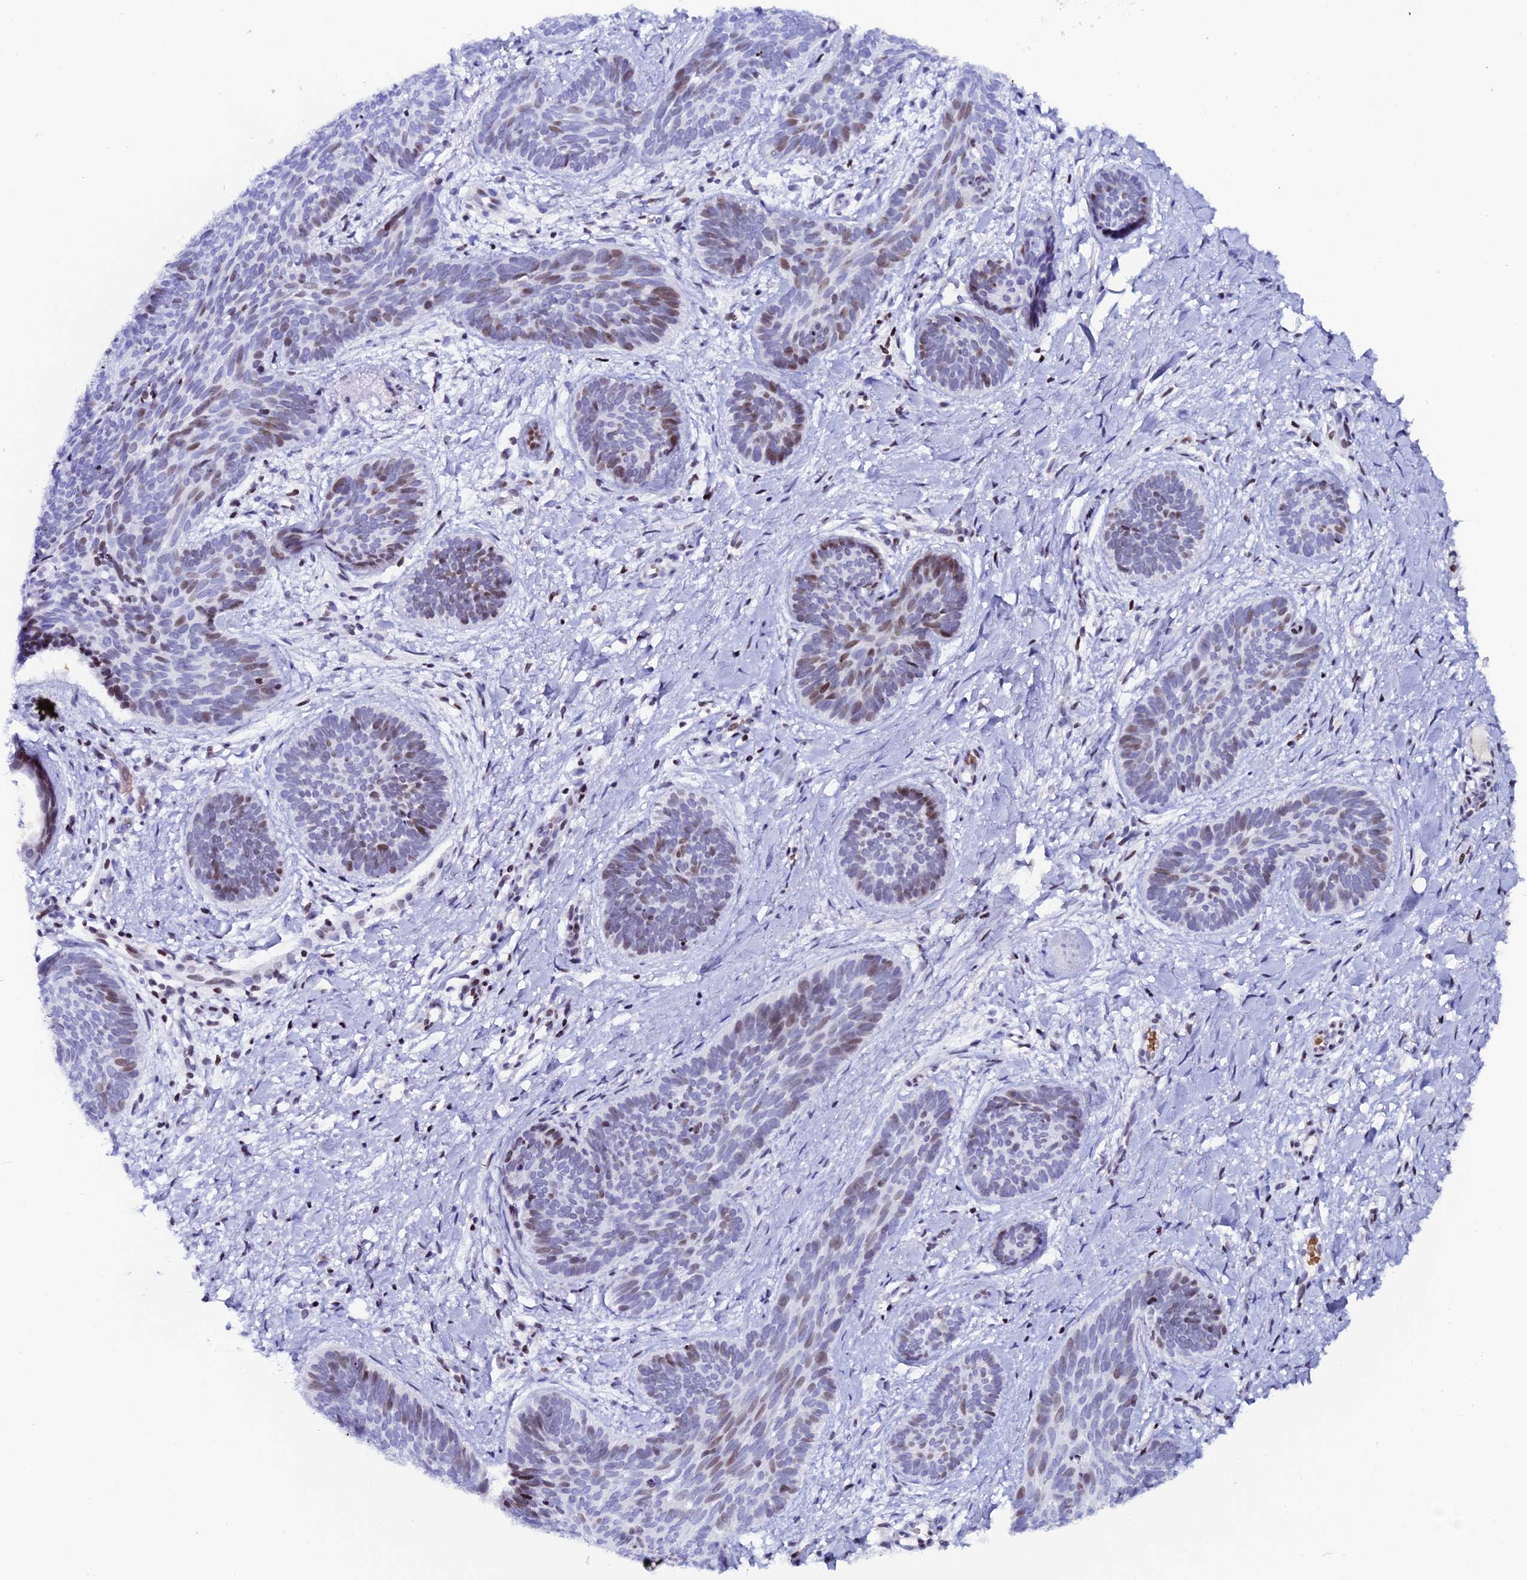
{"staining": {"intensity": "moderate", "quantity": "<25%", "location": "nuclear"}, "tissue": "skin cancer", "cell_type": "Tumor cells", "image_type": "cancer", "snomed": [{"axis": "morphology", "description": "Basal cell carcinoma"}, {"axis": "topography", "description": "Skin"}], "caption": "Skin cancer tissue reveals moderate nuclear positivity in approximately <25% of tumor cells, visualized by immunohistochemistry. The staining was performed using DAB to visualize the protein expression in brown, while the nuclei were stained in blue with hematoxylin (Magnification: 20x).", "gene": "MYNN", "patient": {"sex": "female", "age": 81}}